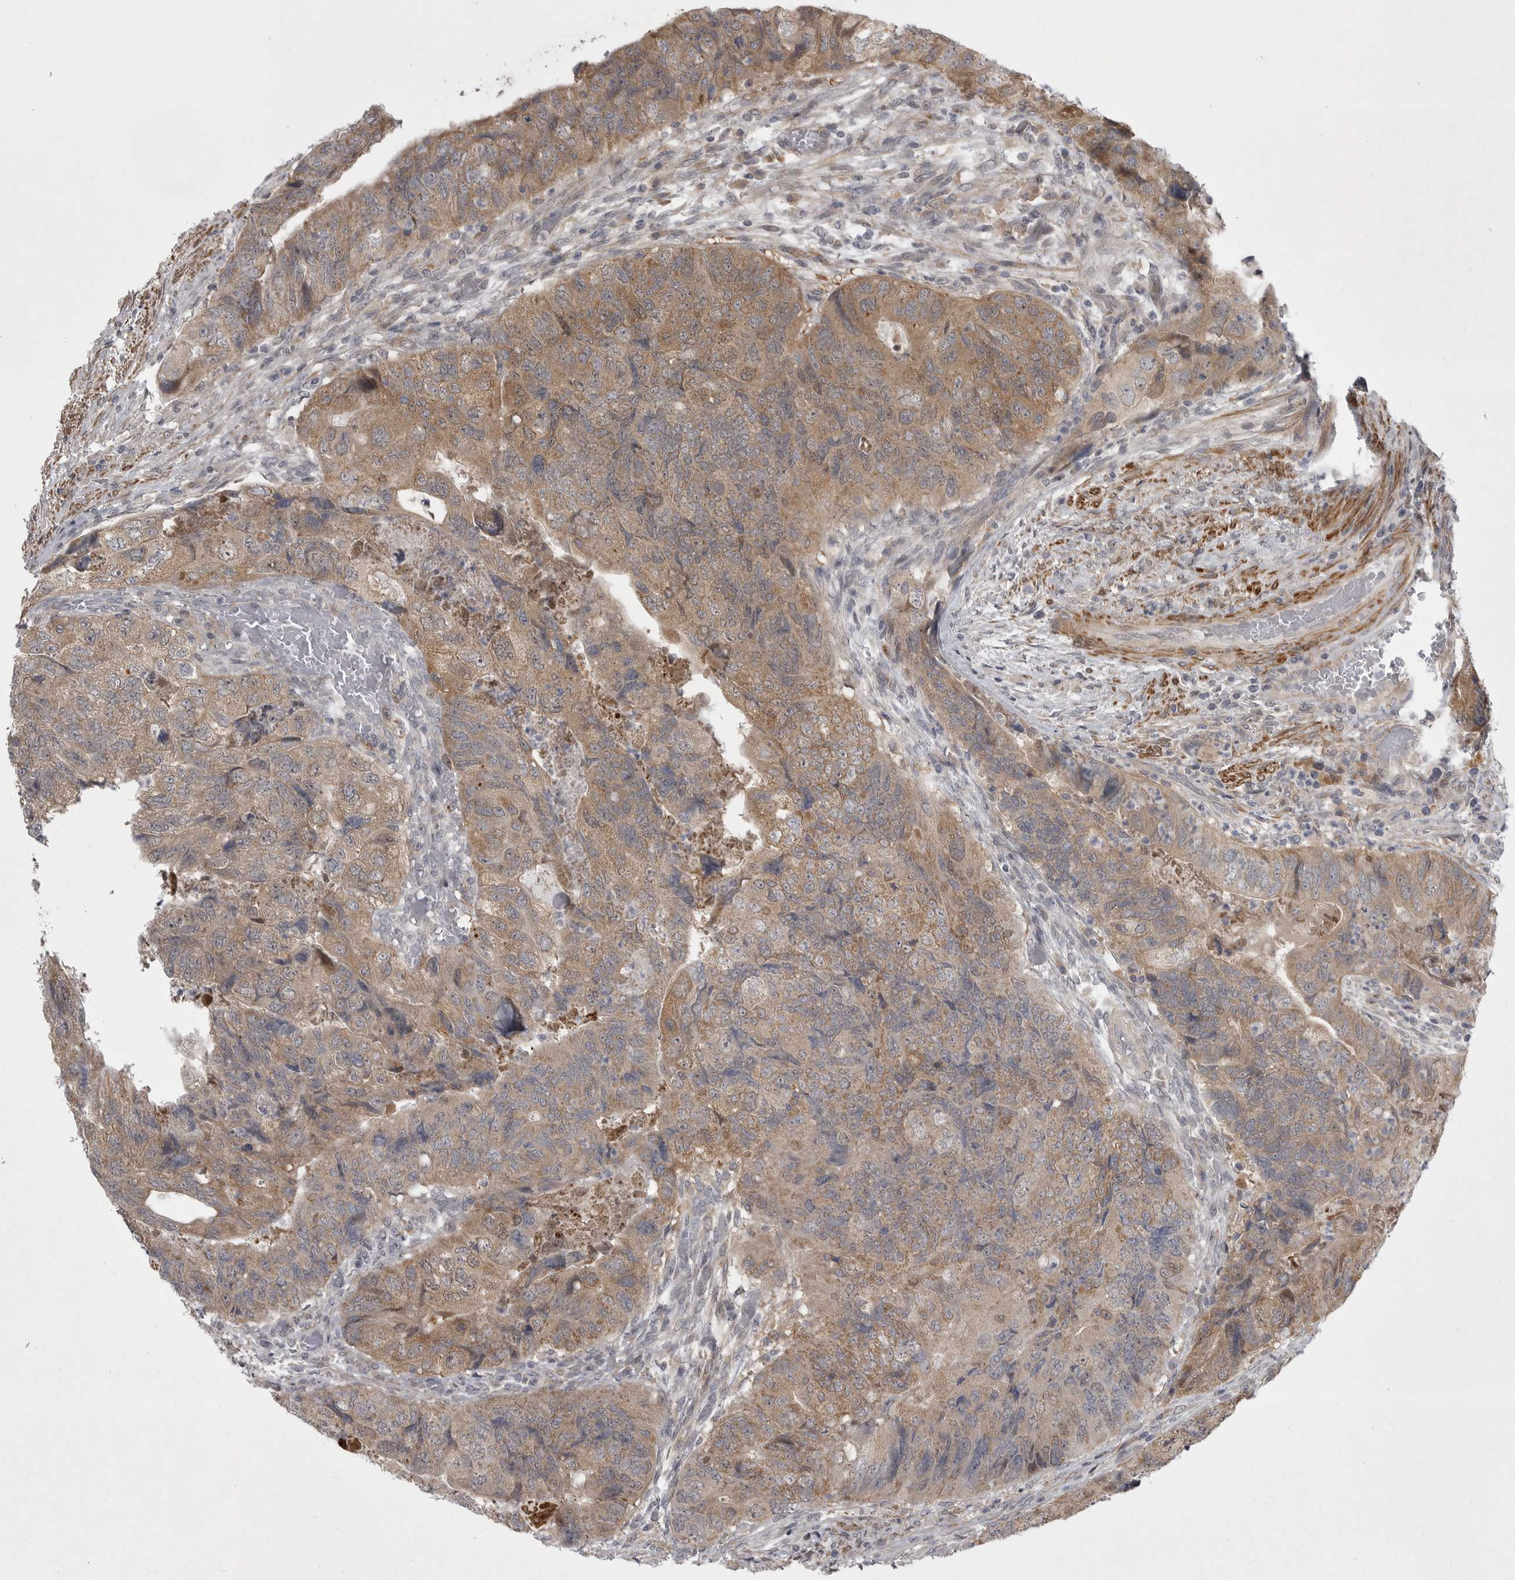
{"staining": {"intensity": "weak", "quantity": ">75%", "location": "cytoplasmic/membranous"}, "tissue": "colorectal cancer", "cell_type": "Tumor cells", "image_type": "cancer", "snomed": [{"axis": "morphology", "description": "Adenocarcinoma, NOS"}, {"axis": "topography", "description": "Rectum"}], "caption": "An IHC photomicrograph of tumor tissue is shown. Protein staining in brown highlights weak cytoplasmic/membranous positivity in colorectal cancer (adenocarcinoma) within tumor cells.", "gene": "PPP1R9A", "patient": {"sex": "male", "age": 63}}